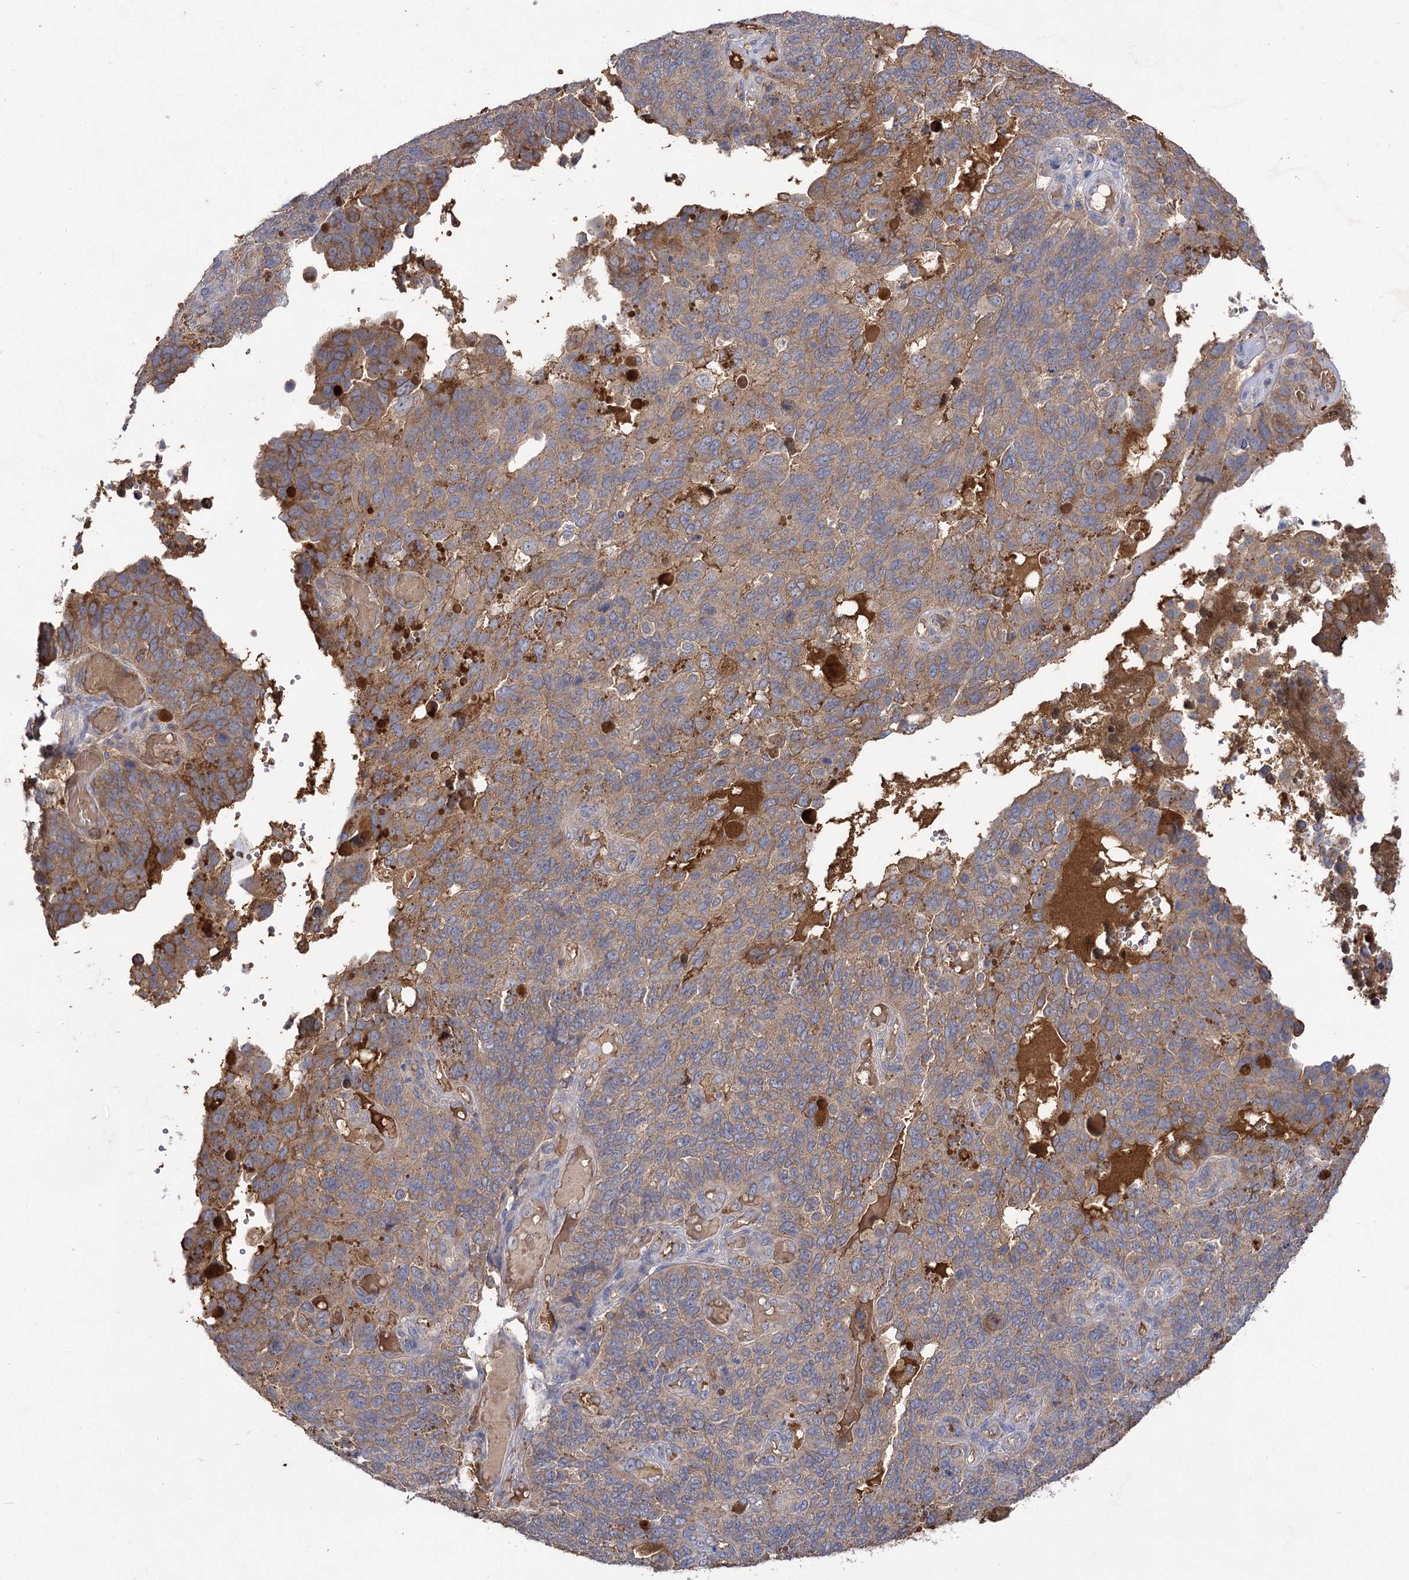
{"staining": {"intensity": "moderate", "quantity": ">75%", "location": "cytoplasmic/membranous"}, "tissue": "endometrial cancer", "cell_type": "Tumor cells", "image_type": "cancer", "snomed": [{"axis": "morphology", "description": "Adenocarcinoma, NOS"}, {"axis": "topography", "description": "Endometrium"}], "caption": "Immunohistochemistry micrograph of neoplastic tissue: human adenocarcinoma (endometrial) stained using immunohistochemistry demonstrates medium levels of moderate protein expression localized specifically in the cytoplasmic/membranous of tumor cells, appearing as a cytoplasmic/membranous brown color.", "gene": "USP50", "patient": {"sex": "female", "age": 66}}